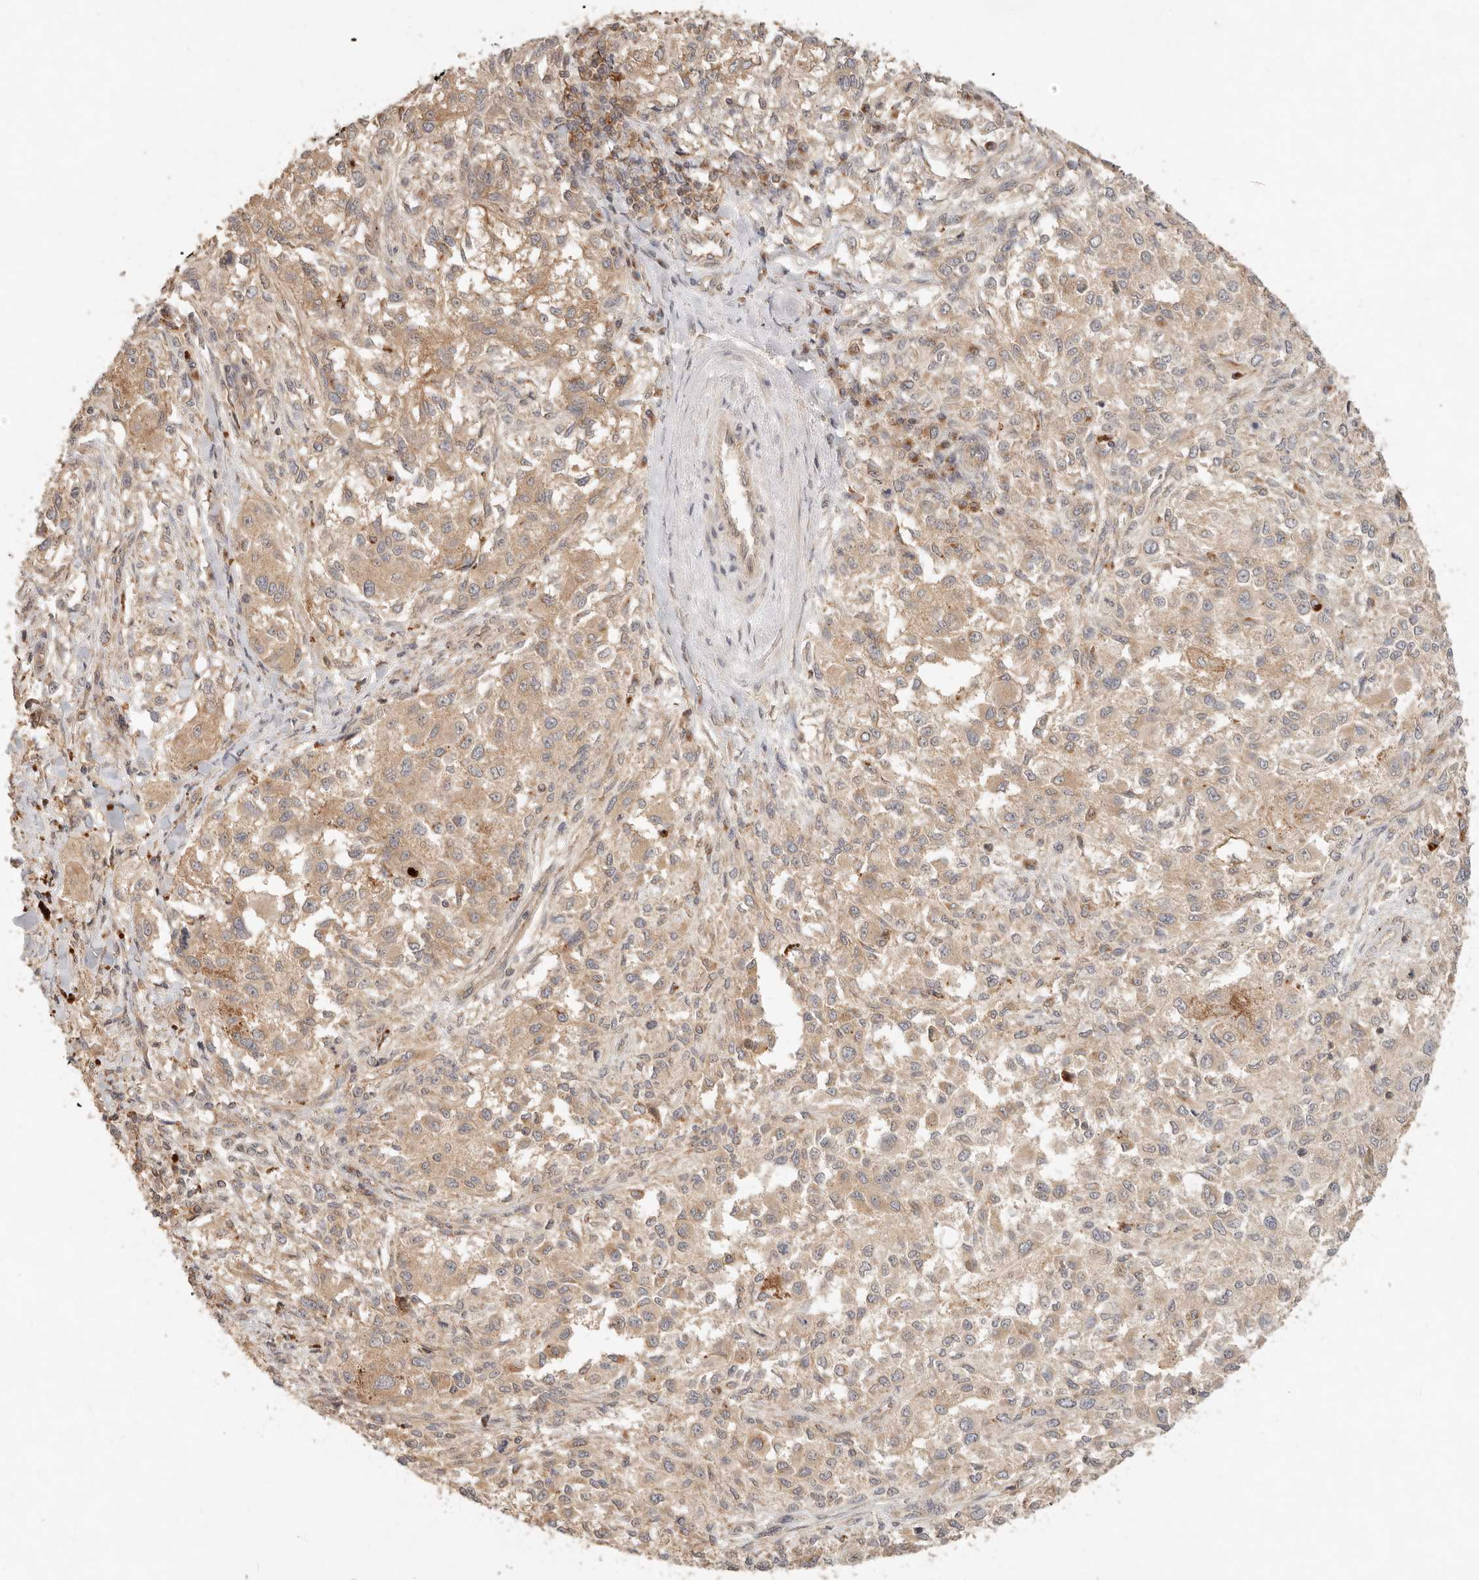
{"staining": {"intensity": "weak", "quantity": ">75%", "location": "cytoplasmic/membranous"}, "tissue": "melanoma", "cell_type": "Tumor cells", "image_type": "cancer", "snomed": [{"axis": "morphology", "description": "Necrosis, NOS"}, {"axis": "morphology", "description": "Malignant melanoma, NOS"}, {"axis": "topography", "description": "Skin"}], "caption": "Immunohistochemical staining of melanoma reveals weak cytoplasmic/membranous protein positivity in approximately >75% of tumor cells. The staining was performed using DAB, with brown indicating positive protein expression. Nuclei are stained blue with hematoxylin.", "gene": "HECTD3", "patient": {"sex": "female", "age": 87}}